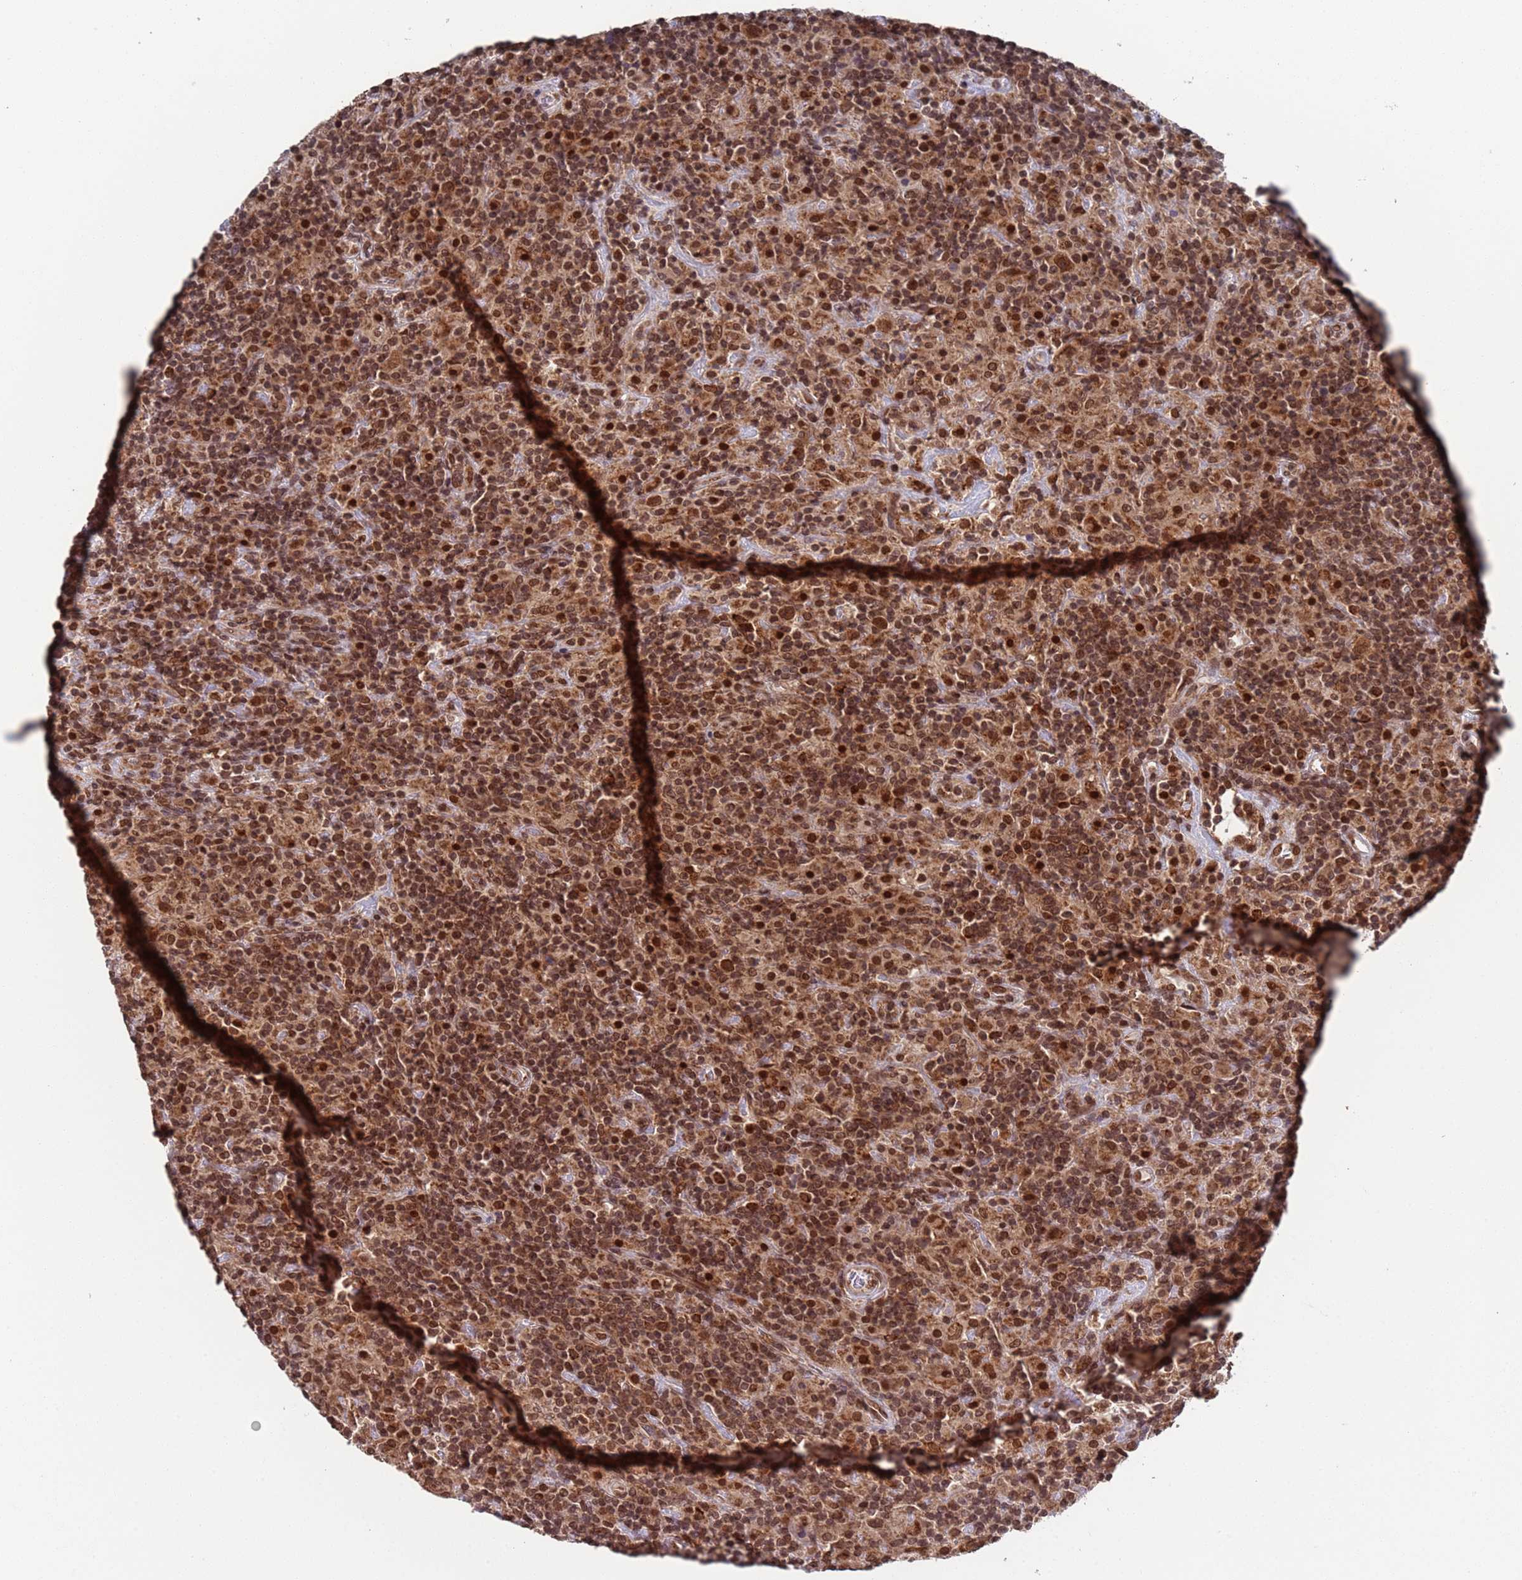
{"staining": {"intensity": "moderate", "quantity": ">75%", "location": "cytoplasmic/membranous,nuclear"}, "tissue": "lymphoma", "cell_type": "Tumor cells", "image_type": "cancer", "snomed": [{"axis": "morphology", "description": "Hodgkin's disease, NOS"}, {"axis": "topography", "description": "Lymph node"}], "caption": "The image shows a brown stain indicating the presence of a protein in the cytoplasmic/membranous and nuclear of tumor cells in Hodgkin's disease. The staining was performed using DAB (3,3'-diaminobenzidine) to visualize the protein expression in brown, while the nuclei were stained in blue with hematoxylin (Magnification: 20x).", "gene": "FUBP3", "patient": {"sex": "male", "age": 70}}